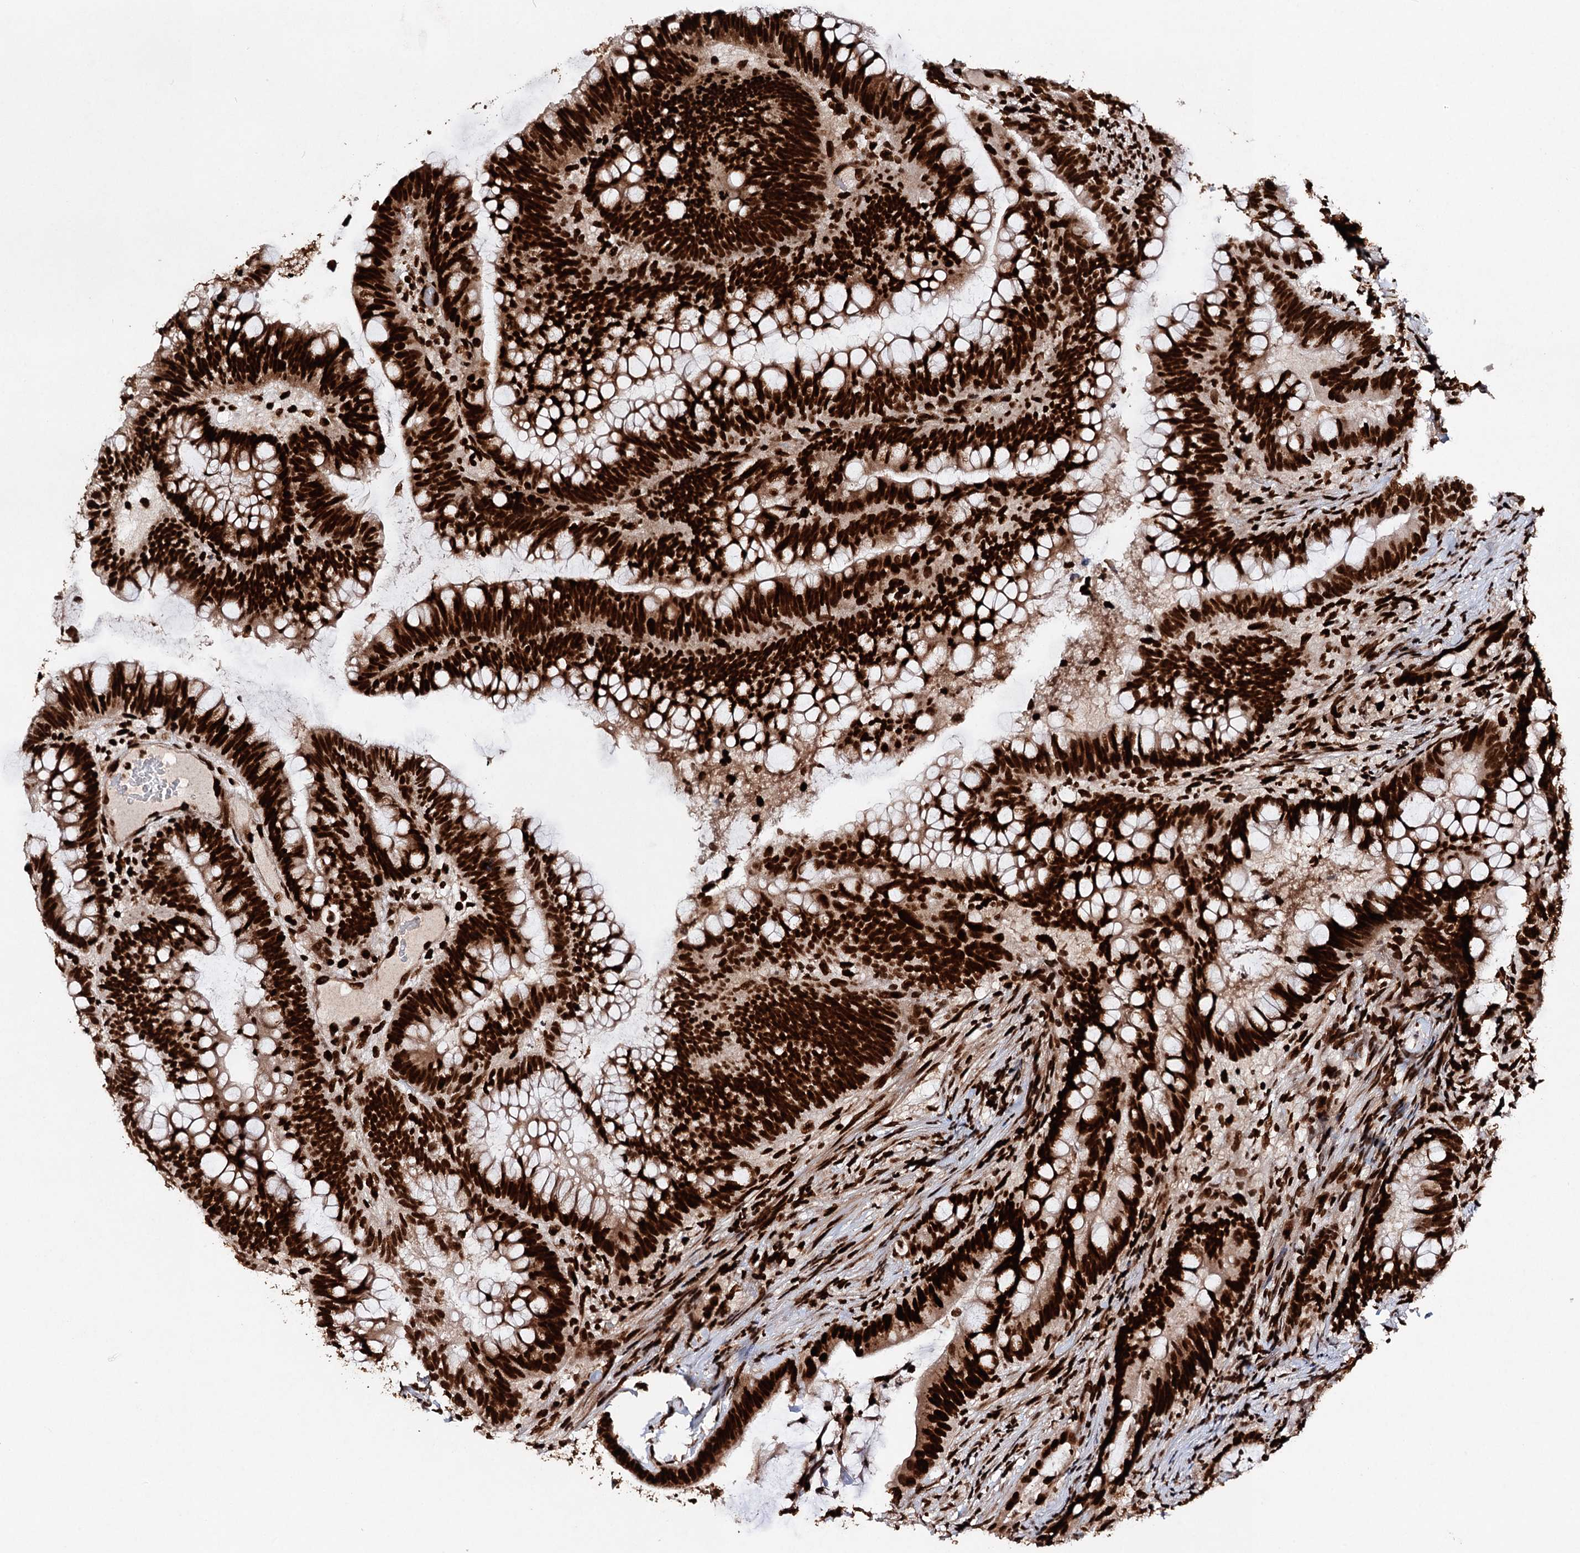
{"staining": {"intensity": "strong", "quantity": ">75%", "location": "cytoplasmic/membranous,nuclear"}, "tissue": "colorectal cancer", "cell_type": "Tumor cells", "image_type": "cancer", "snomed": [{"axis": "morphology", "description": "Adenocarcinoma, NOS"}, {"axis": "topography", "description": "Colon"}], "caption": "Protein staining displays strong cytoplasmic/membranous and nuclear positivity in about >75% of tumor cells in colorectal cancer (adenocarcinoma).", "gene": "MATR3", "patient": {"sex": "female", "age": 66}}